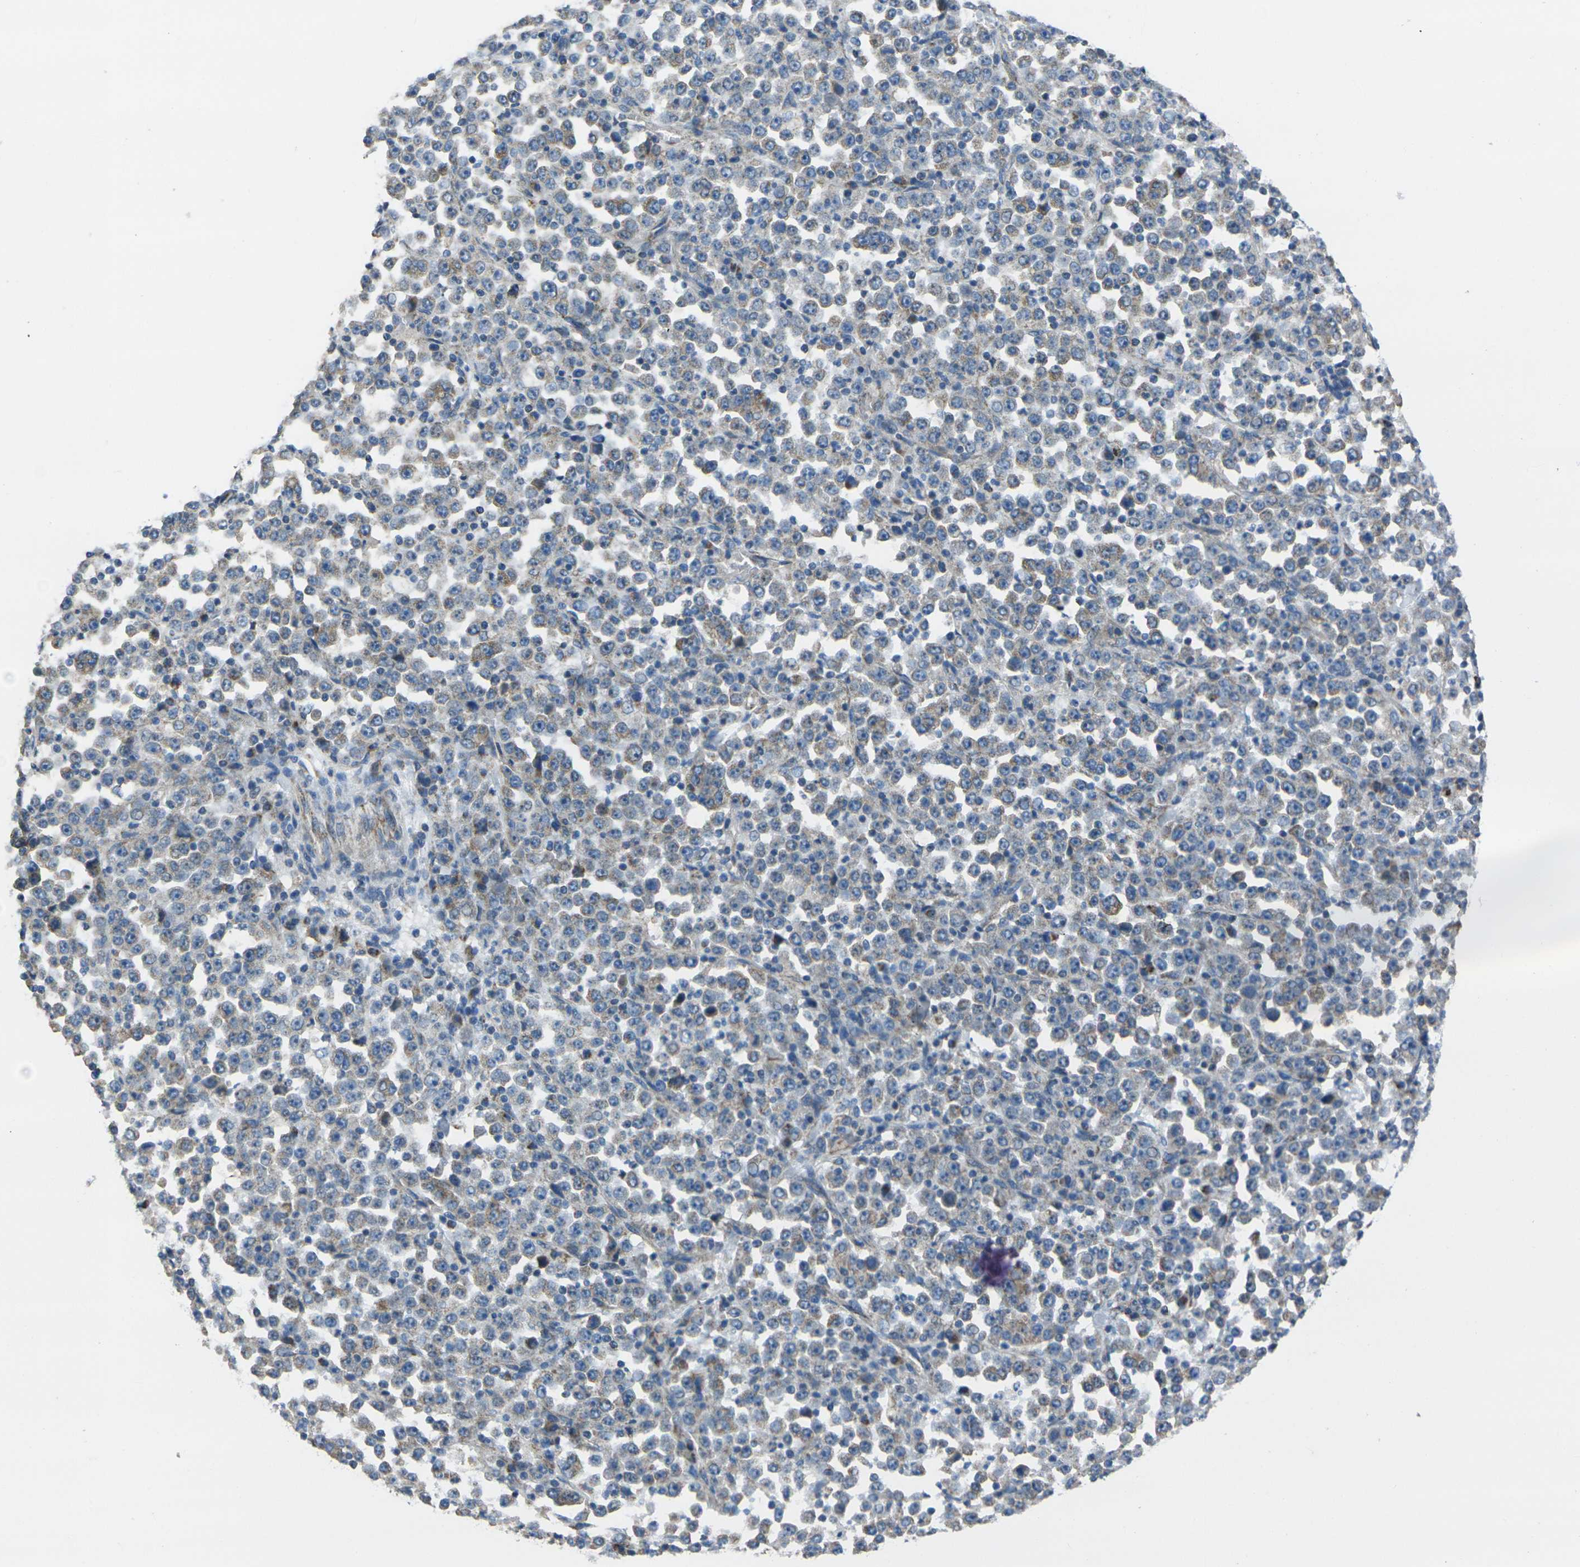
{"staining": {"intensity": "weak", "quantity": ">75%", "location": "cytoplasmic/membranous"}, "tissue": "stomach cancer", "cell_type": "Tumor cells", "image_type": "cancer", "snomed": [{"axis": "morphology", "description": "Normal tissue, NOS"}, {"axis": "morphology", "description": "Adenocarcinoma, NOS"}, {"axis": "topography", "description": "Stomach, upper"}, {"axis": "topography", "description": "Stomach"}], "caption": "Immunohistochemical staining of human stomach cancer shows low levels of weak cytoplasmic/membranous staining in about >75% of tumor cells.", "gene": "TMEM120B", "patient": {"sex": "male", "age": 59}}